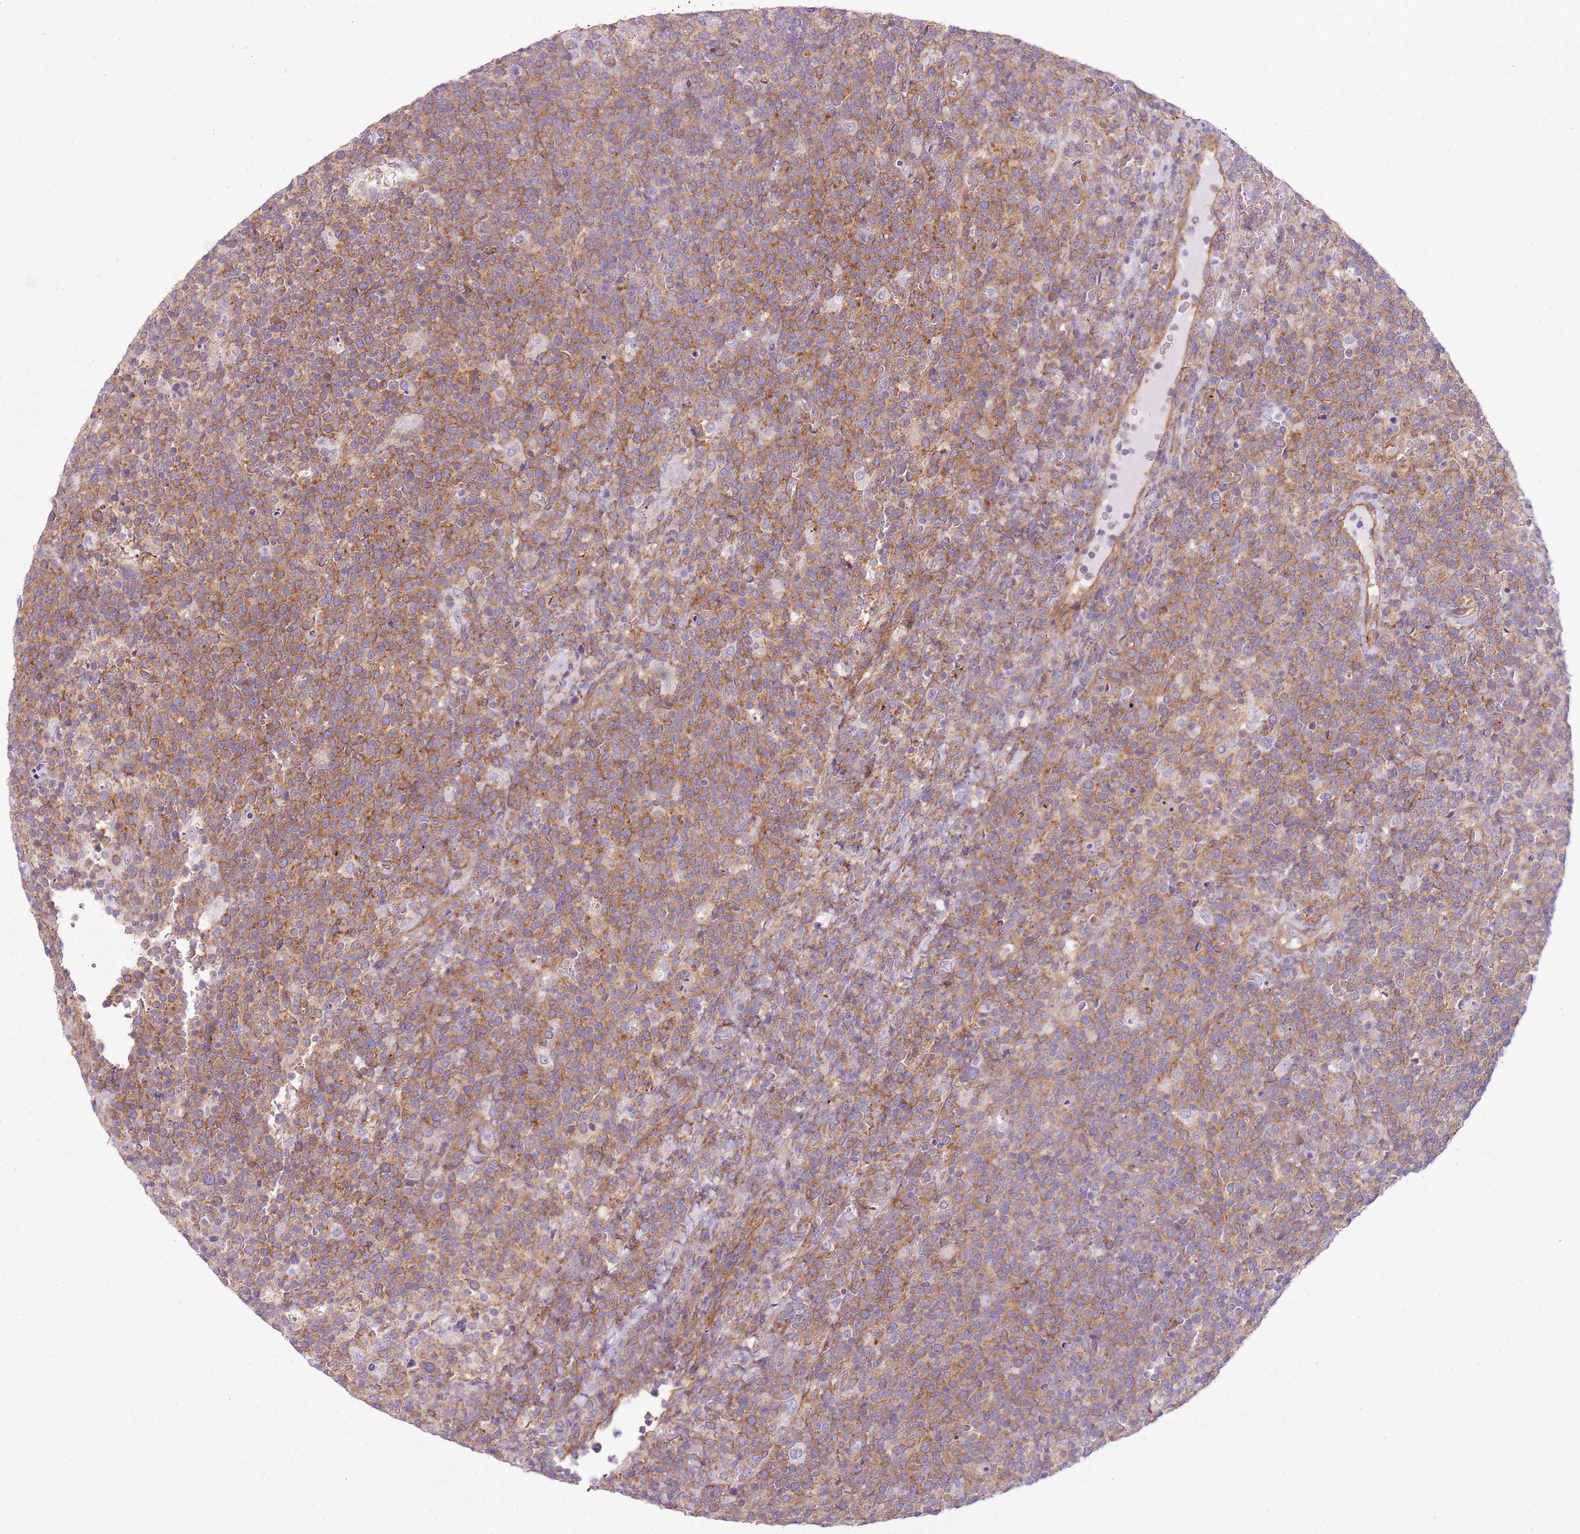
{"staining": {"intensity": "moderate", "quantity": ">75%", "location": "cytoplasmic/membranous"}, "tissue": "lymphoma", "cell_type": "Tumor cells", "image_type": "cancer", "snomed": [{"axis": "morphology", "description": "Malignant lymphoma, non-Hodgkin's type, High grade"}, {"axis": "topography", "description": "Lymph node"}], "caption": "Protein positivity by immunohistochemistry exhibits moderate cytoplasmic/membranous staining in approximately >75% of tumor cells in lymphoma.", "gene": "SNX1", "patient": {"sex": "male", "age": 61}}